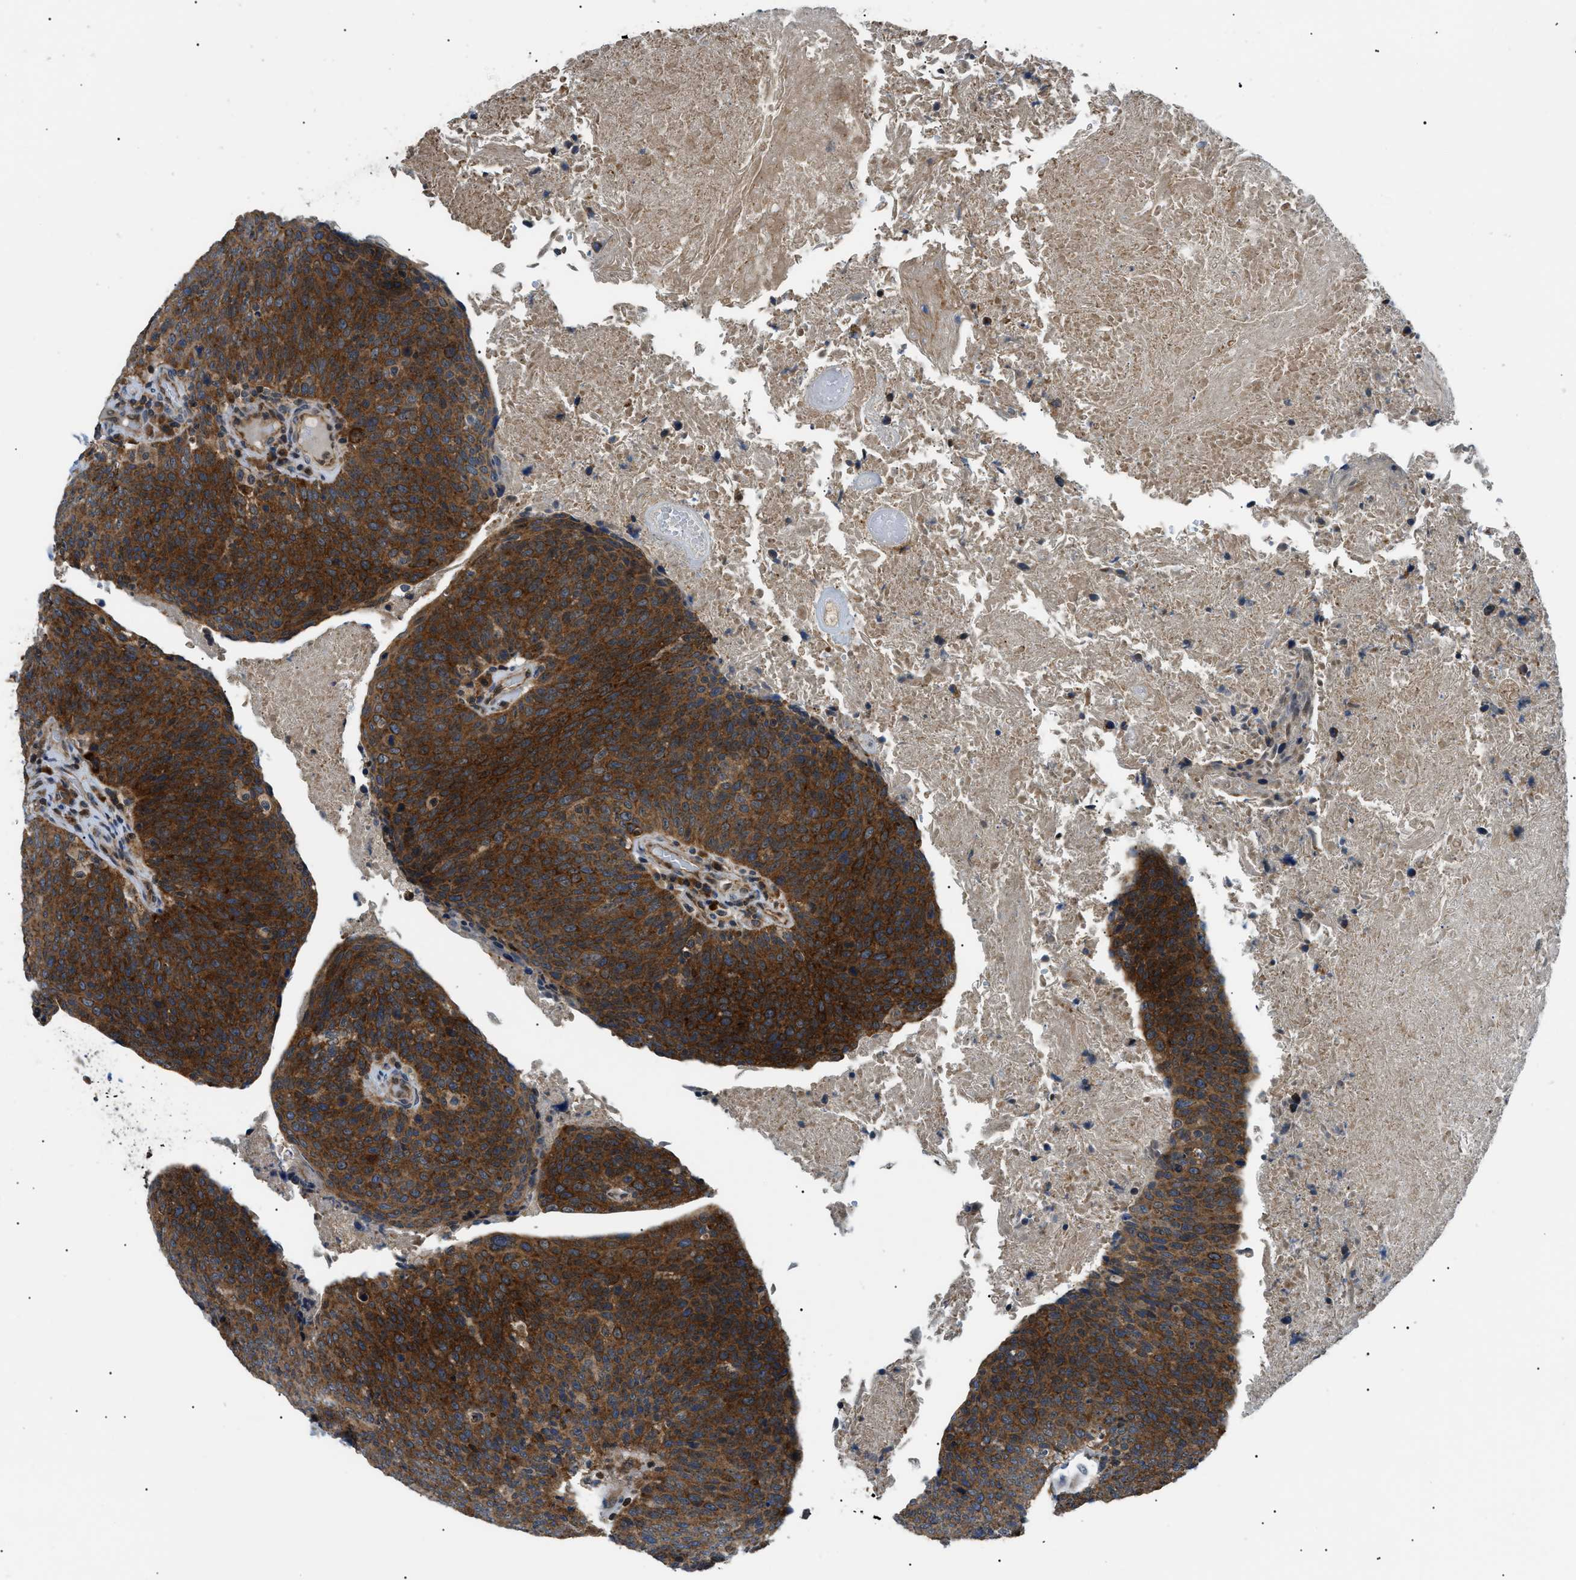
{"staining": {"intensity": "strong", "quantity": ">75%", "location": "cytoplasmic/membranous"}, "tissue": "head and neck cancer", "cell_type": "Tumor cells", "image_type": "cancer", "snomed": [{"axis": "morphology", "description": "Squamous cell carcinoma, NOS"}, {"axis": "morphology", "description": "Squamous cell carcinoma, metastatic, NOS"}, {"axis": "topography", "description": "Lymph node"}, {"axis": "topography", "description": "Head-Neck"}], "caption": "Human metastatic squamous cell carcinoma (head and neck) stained for a protein (brown) demonstrates strong cytoplasmic/membranous positive positivity in about >75% of tumor cells.", "gene": "SRPK1", "patient": {"sex": "male", "age": 62}}